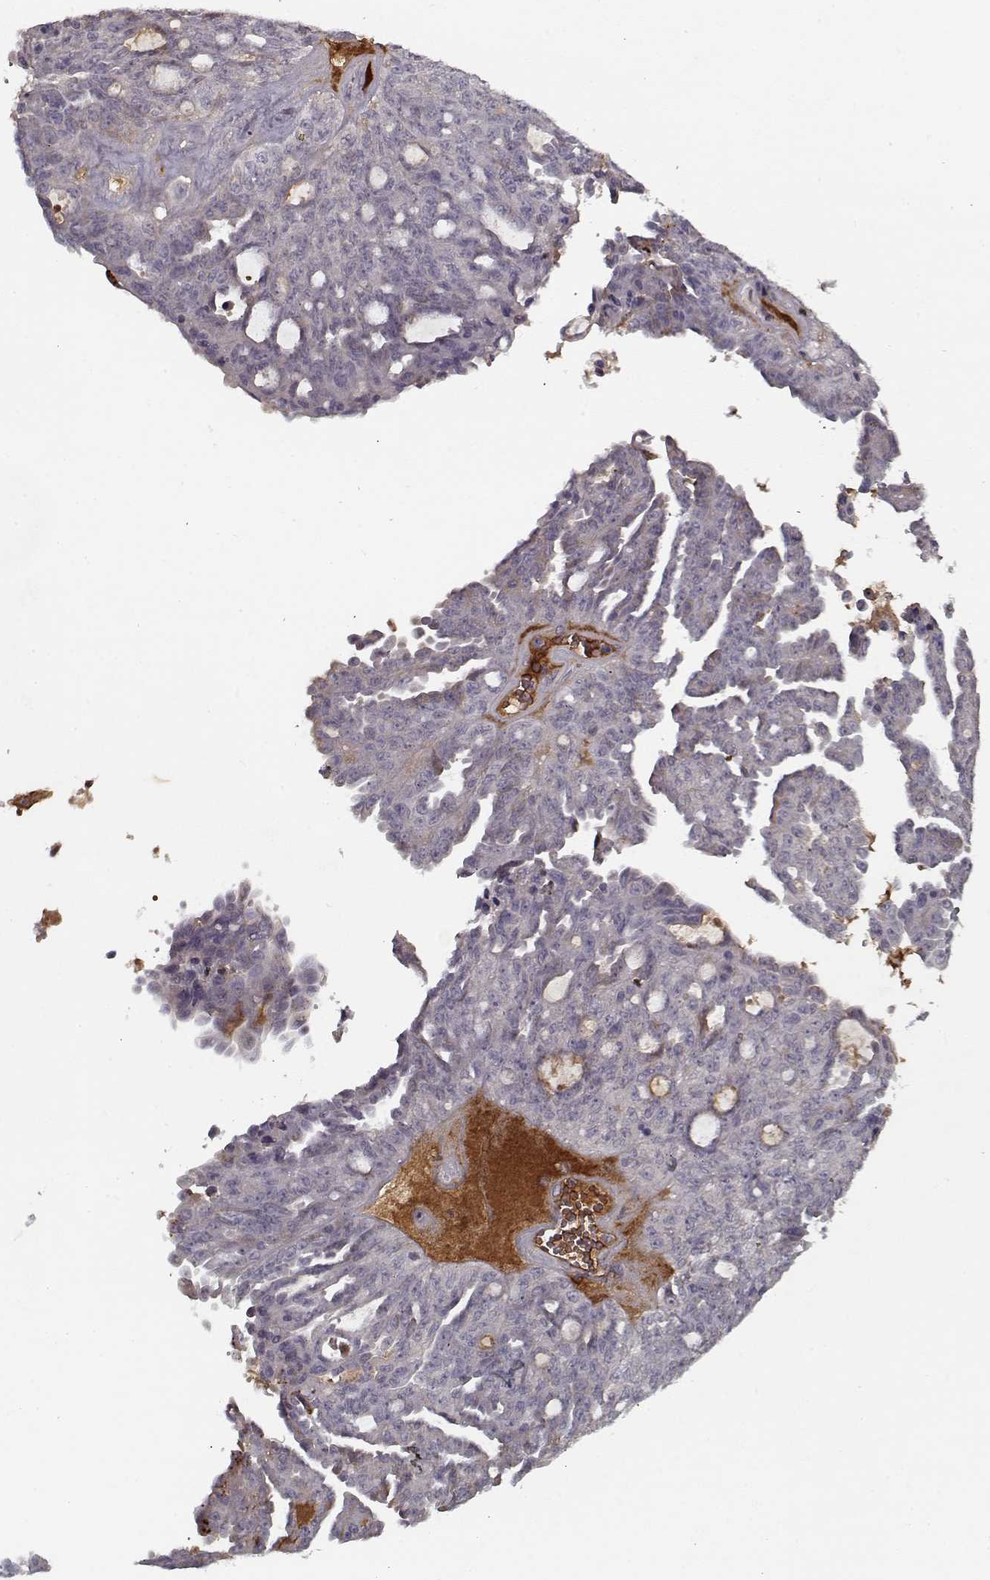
{"staining": {"intensity": "negative", "quantity": "none", "location": "none"}, "tissue": "ovarian cancer", "cell_type": "Tumor cells", "image_type": "cancer", "snomed": [{"axis": "morphology", "description": "Cystadenocarcinoma, serous, NOS"}, {"axis": "topography", "description": "Ovary"}], "caption": "High magnification brightfield microscopy of ovarian serous cystadenocarcinoma stained with DAB (3,3'-diaminobenzidine) (brown) and counterstained with hematoxylin (blue): tumor cells show no significant staining.", "gene": "AFM", "patient": {"sex": "female", "age": 71}}